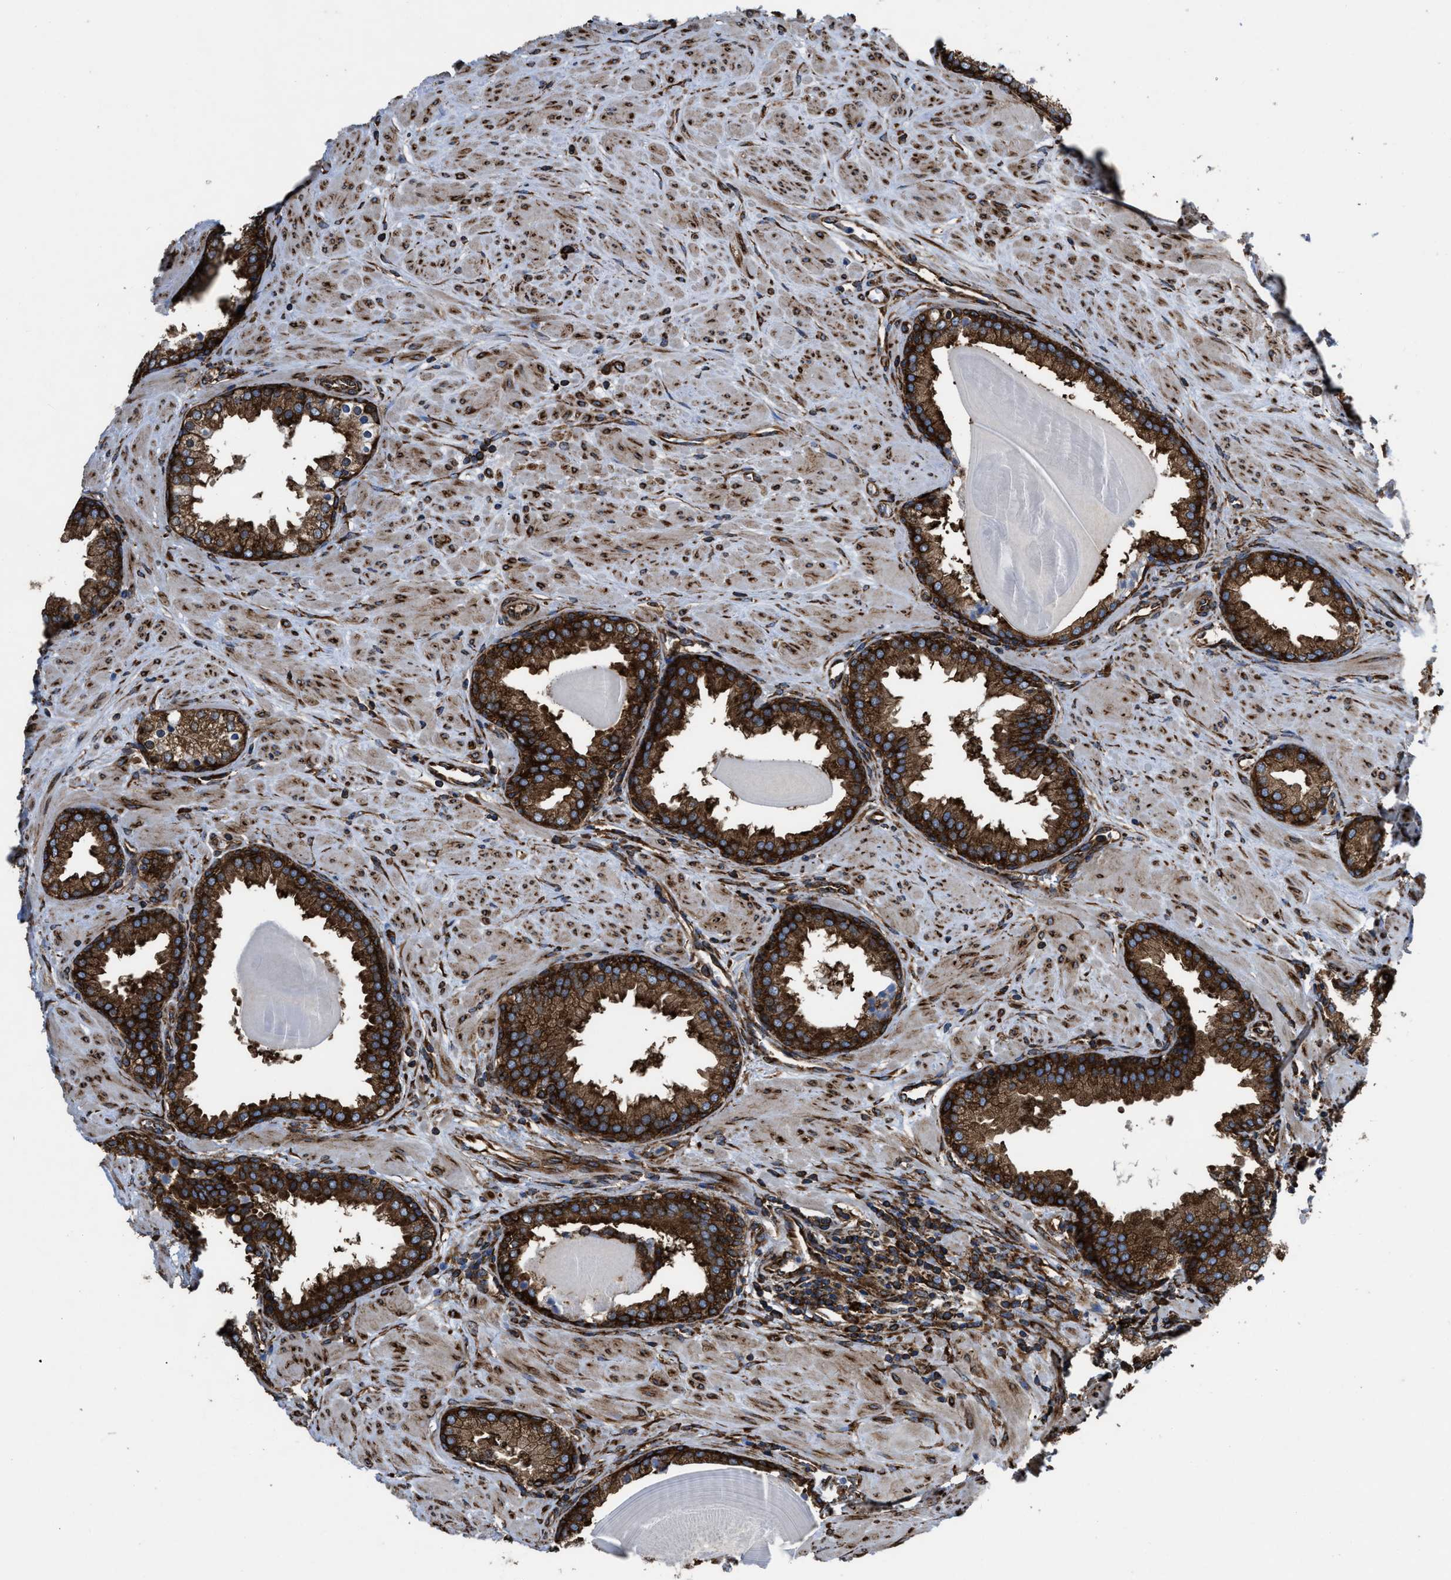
{"staining": {"intensity": "strong", "quantity": ">75%", "location": "cytoplasmic/membranous"}, "tissue": "prostate", "cell_type": "Glandular cells", "image_type": "normal", "snomed": [{"axis": "morphology", "description": "Normal tissue, NOS"}, {"axis": "topography", "description": "Prostate"}], "caption": "Immunohistochemistry staining of benign prostate, which exhibits high levels of strong cytoplasmic/membranous staining in approximately >75% of glandular cells indicating strong cytoplasmic/membranous protein positivity. The staining was performed using DAB (brown) for protein detection and nuclei were counterstained in hematoxylin (blue).", "gene": "CAPRIN1", "patient": {"sex": "male", "age": 51}}